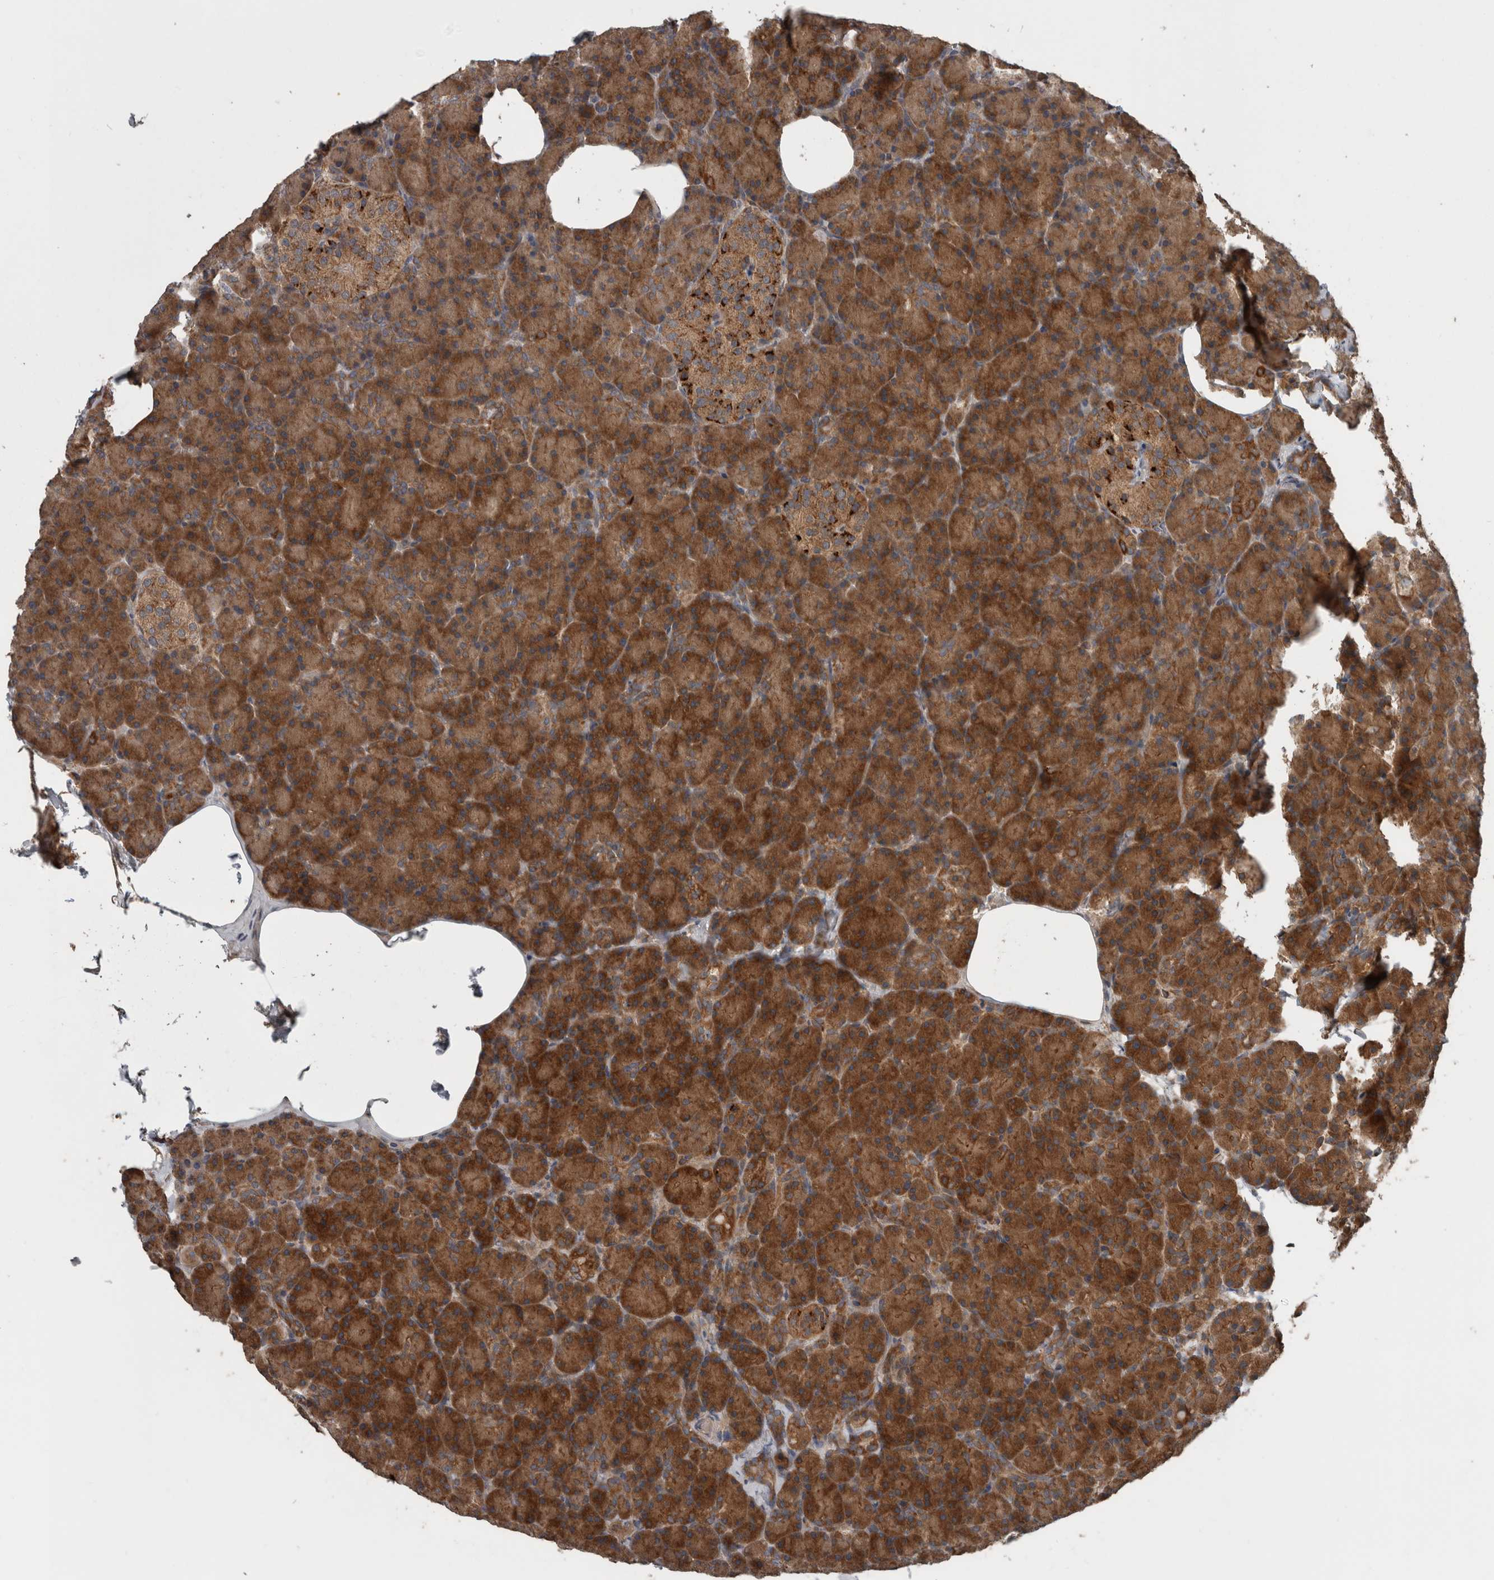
{"staining": {"intensity": "strong", "quantity": ">75%", "location": "cytoplasmic/membranous"}, "tissue": "pancreas", "cell_type": "Exocrine glandular cells", "image_type": "normal", "snomed": [{"axis": "morphology", "description": "Normal tissue, NOS"}, {"axis": "topography", "description": "Pancreas"}], "caption": "Immunohistochemistry of benign human pancreas shows high levels of strong cytoplasmic/membranous staining in approximately >75% of exocrine glandular cells. (DAB IHC with brightfield microscopy, high magnification).", "gene": "RIOK3", "patient": {"sex": "female", "age": 43}}